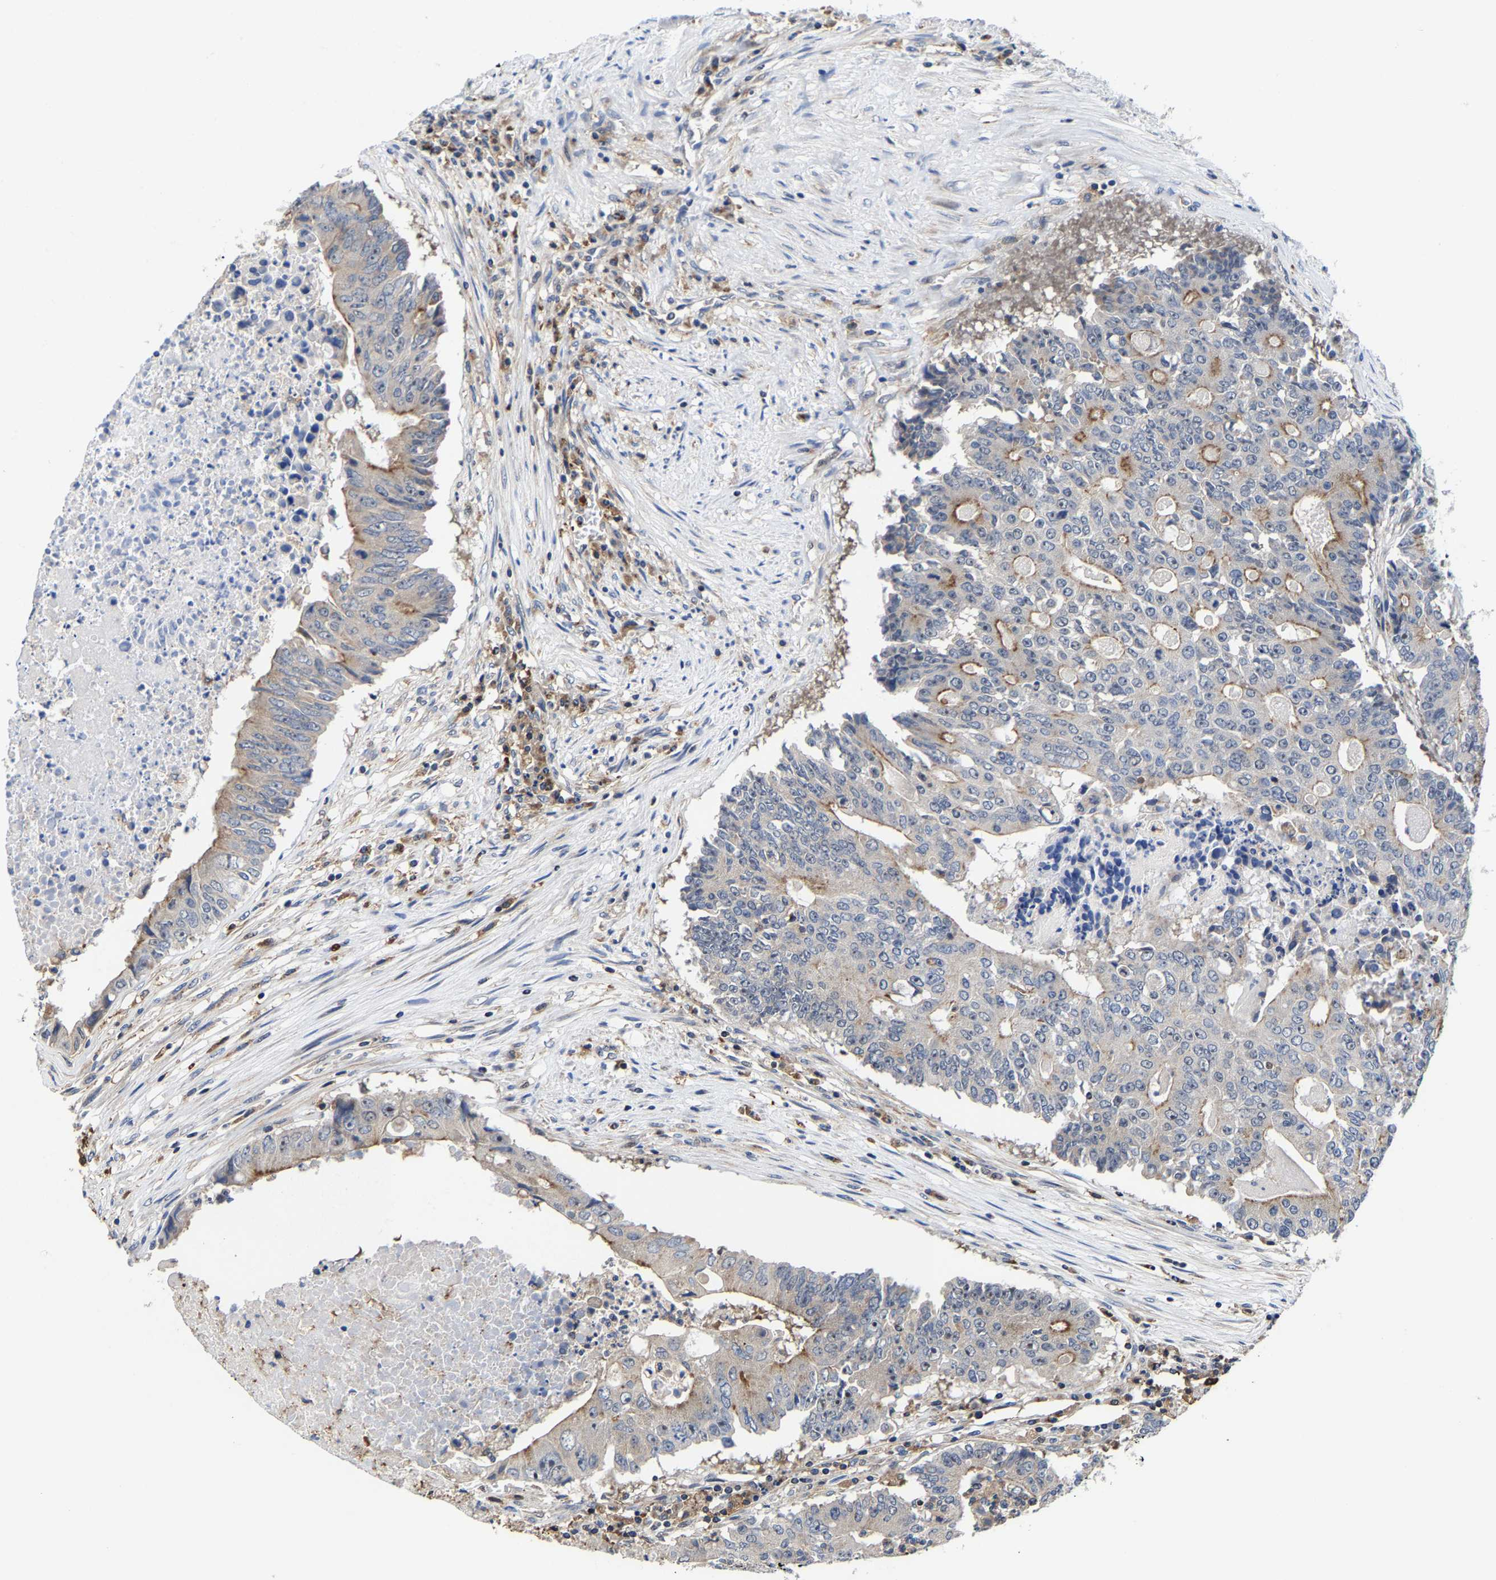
{"staining": {"intensity": "moderate", "quantity": "25%-75%", "location": "cytoplasmic/membranous"}, "tissue": "colorectal cancer", "cell_type": "Tumor cells", "image_type": "cancer", "snomed": [{"axis": "morphology", "description": "Adenocarcinoma, NOS"}, {"axis": "topography", "description": "Colon"}], "caption": "Immunohistochemistry of human colorectal cancer (adenocarcinoma) exhibits medium levels of moderate cytoplasmic/membranous expression in approximately 25%-75% of tumor cells. The protein is stained brown, and the nuclei are stained in blue (DAB (3,3'-diaminobenzidine) IHC with brightfield microscopy, high magnification).", "gene": "PFKFB3", "patient": {"sex": "male", "age": 87}}